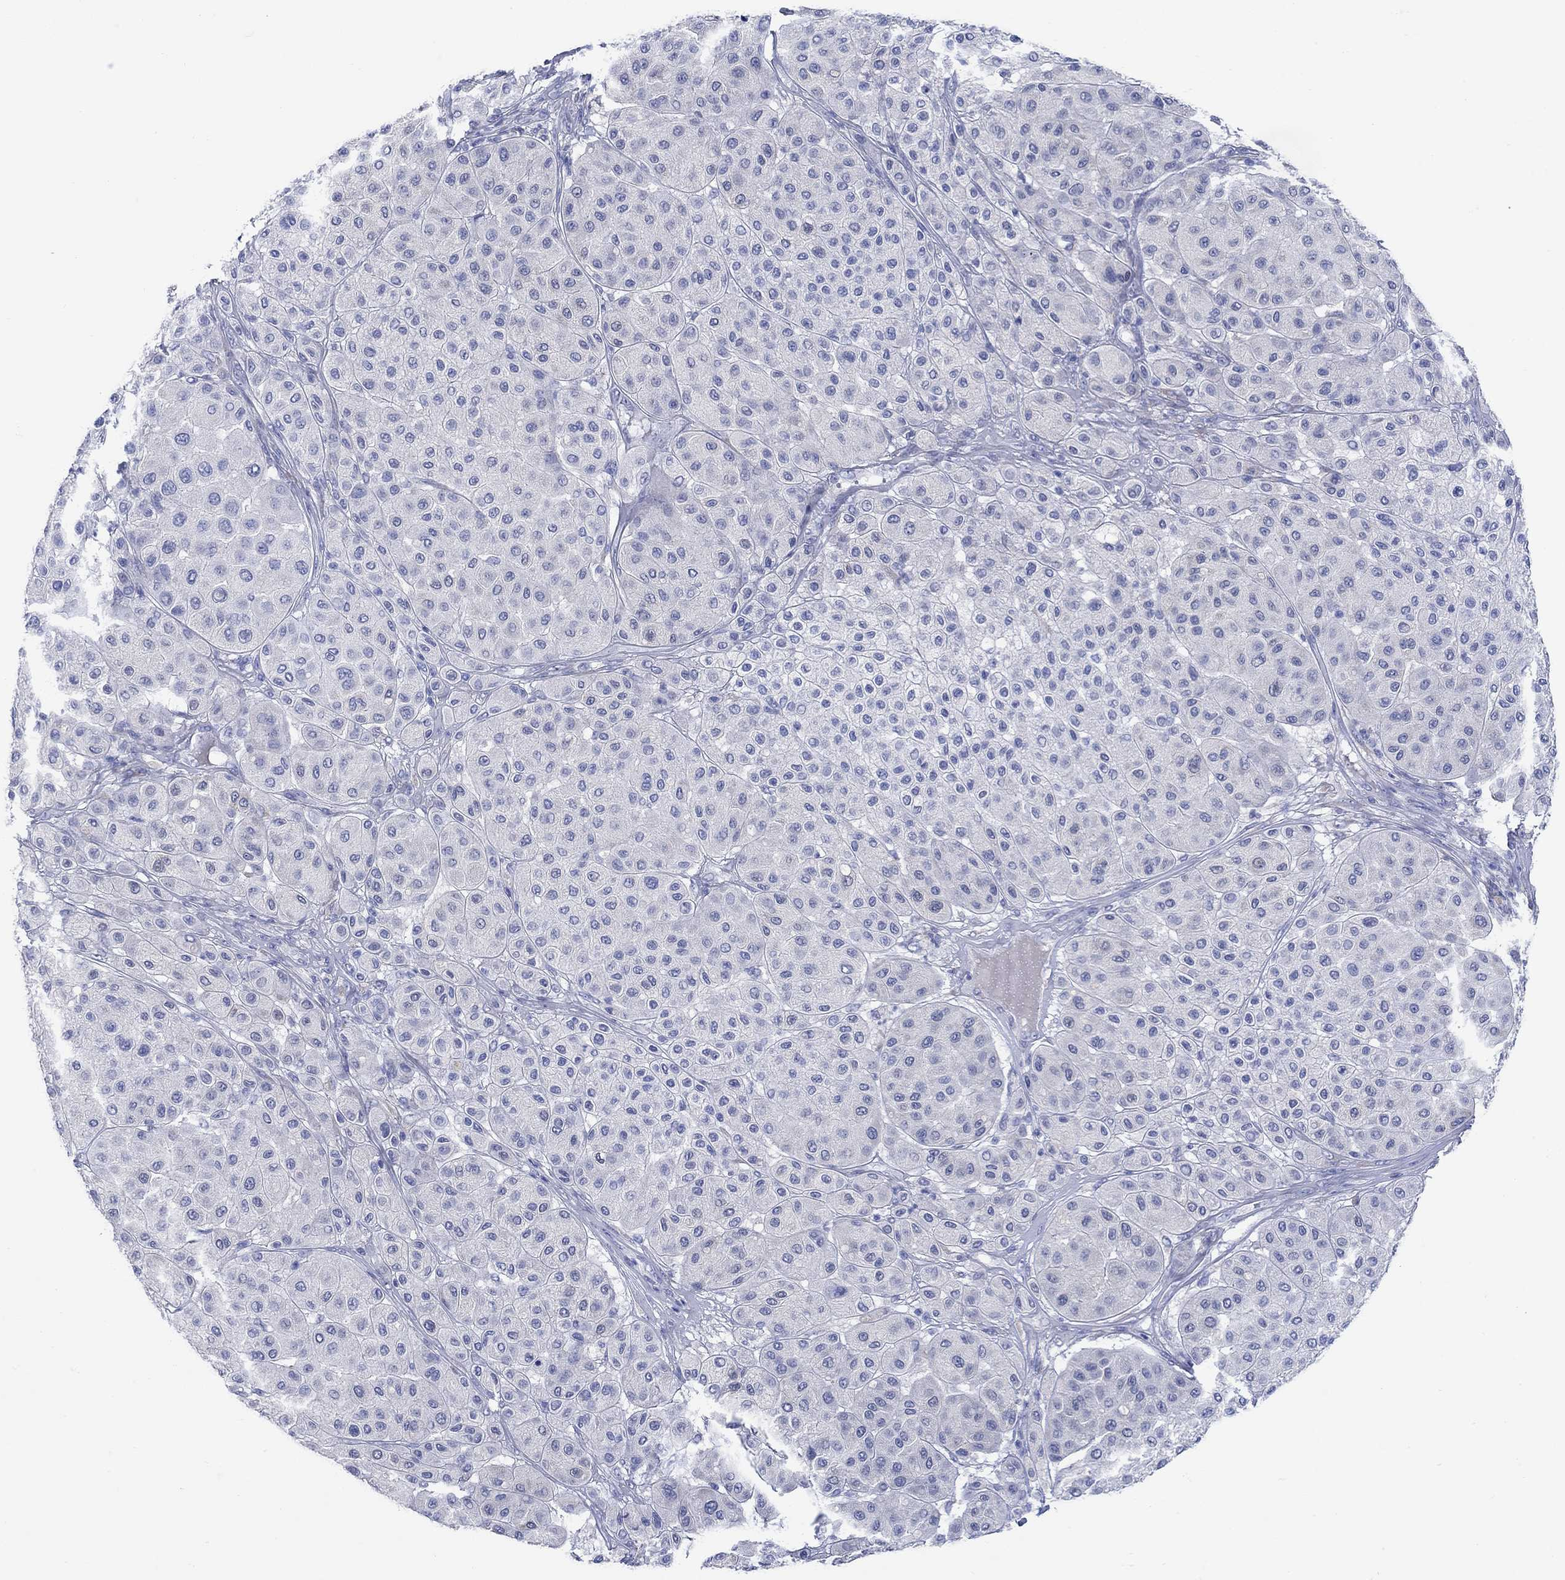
{"staining": {"intensity": "negative", "quantity": "none", "location": "none"}, "tissue": "melanoma", "cell_type": "Tumor cells", "image_type": "cancer", "snomed": [{"axis": "morphology", "description": "Malignant melanoma, Metastatic site"}, {"axis": "topography", "description": "Smooth muscle"}], "caption": "Protein analysis of melanoma shows no significant expression in tumor cells.", "gene": "P2RY6", "patient": {"sex": "male", "age": 41}}